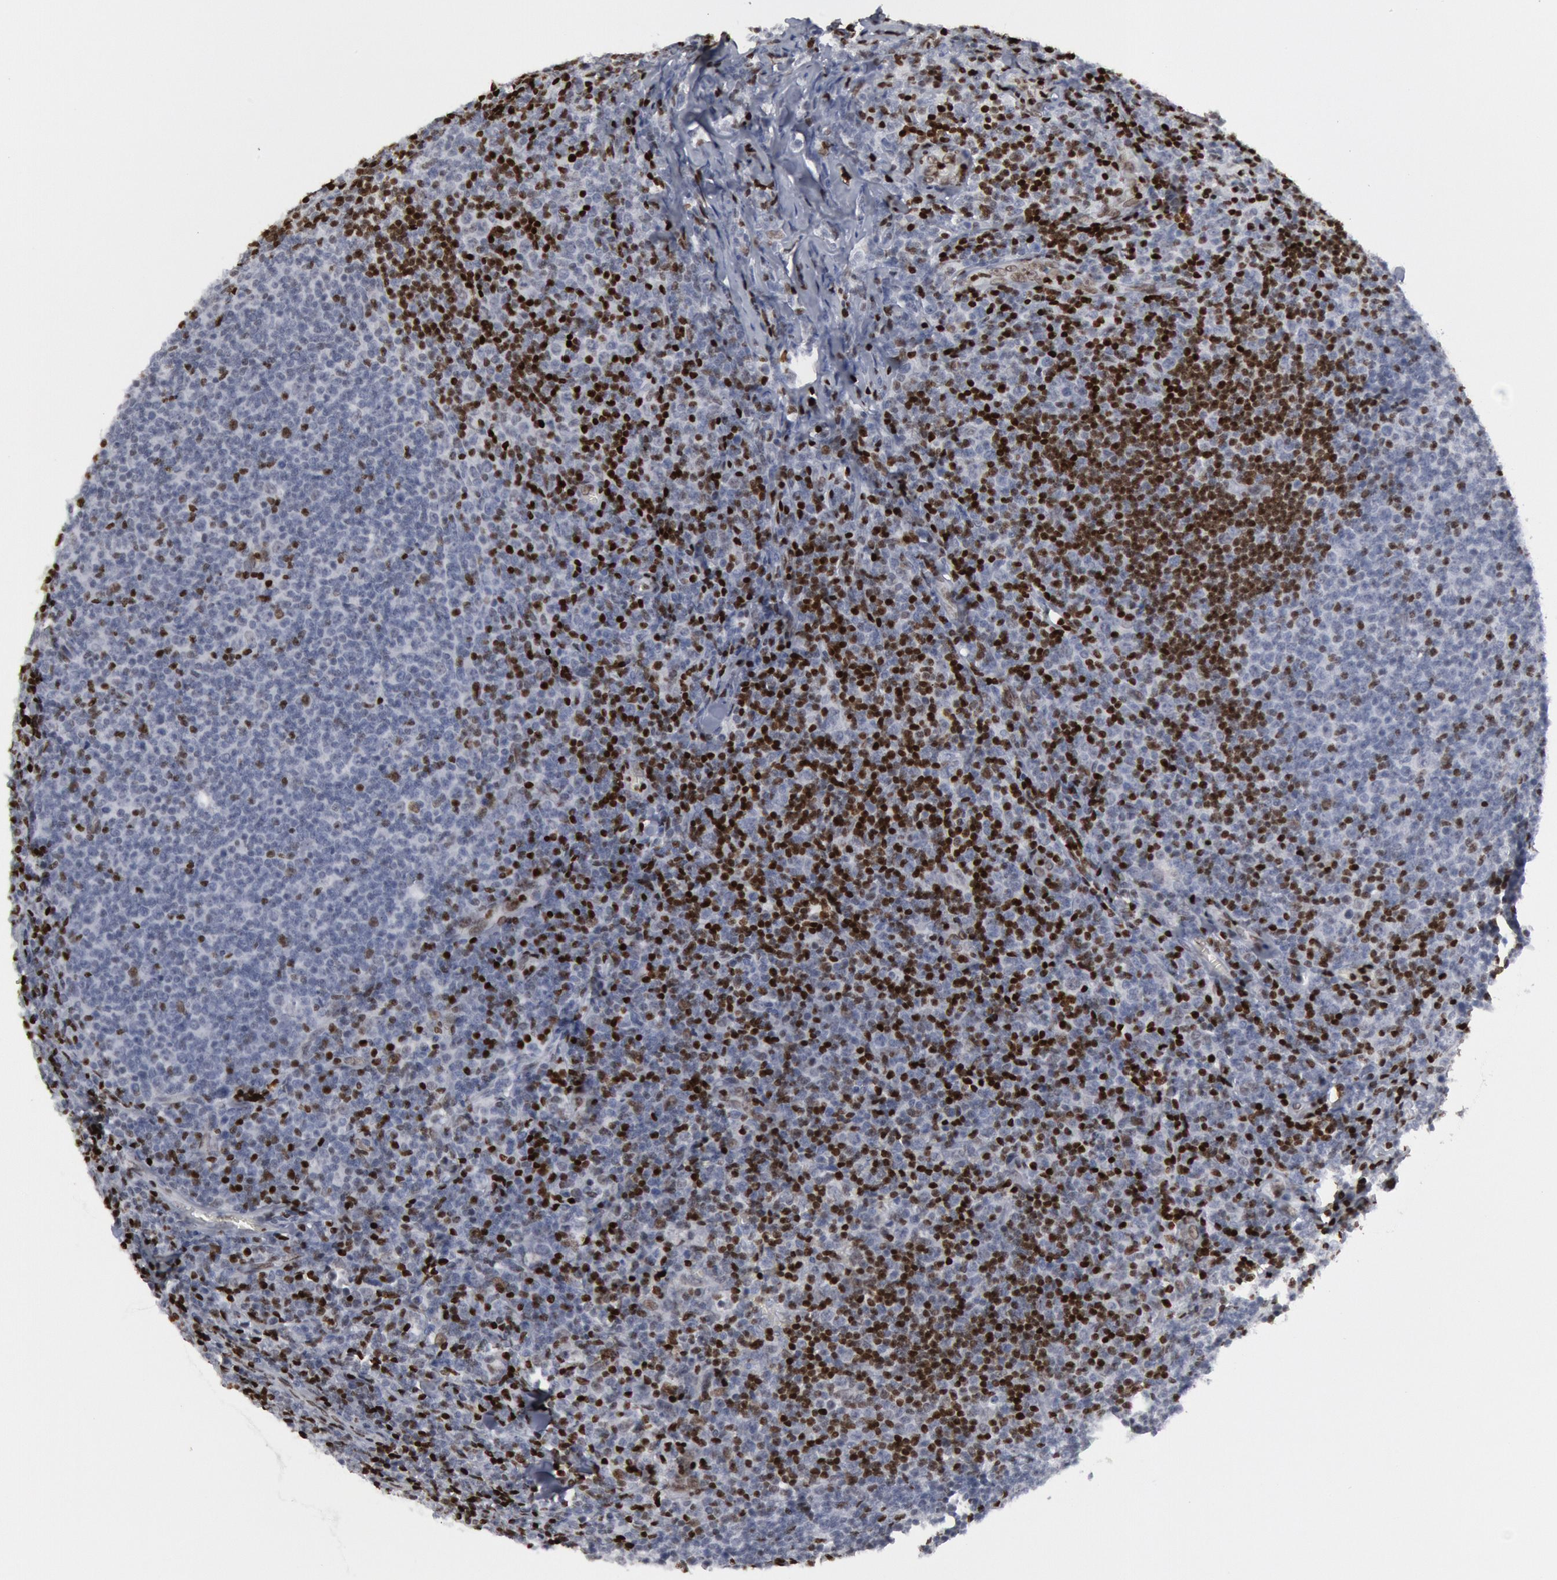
{"staining": {"intensity": "moderate", "quantity": "25%-75%", "location": "nuclear"}, "tissue": "lymphoma", "cell_type": "Tumor cells", "image_type": "cancer", "snomed": [{"axis": "morphology", "description": "Malignant lymphoma, non-Hodgkin's type, Low grade"}, {"axis": "topography", "description": "Lymph node"}], "caption": "Human lymphoma stained for a protein (brown) reveals moderate nuclear positive expression in about 25%-75% of tumor cells.", "gene": "MECP2", "patient": {"sex": "male", "age": 74}}